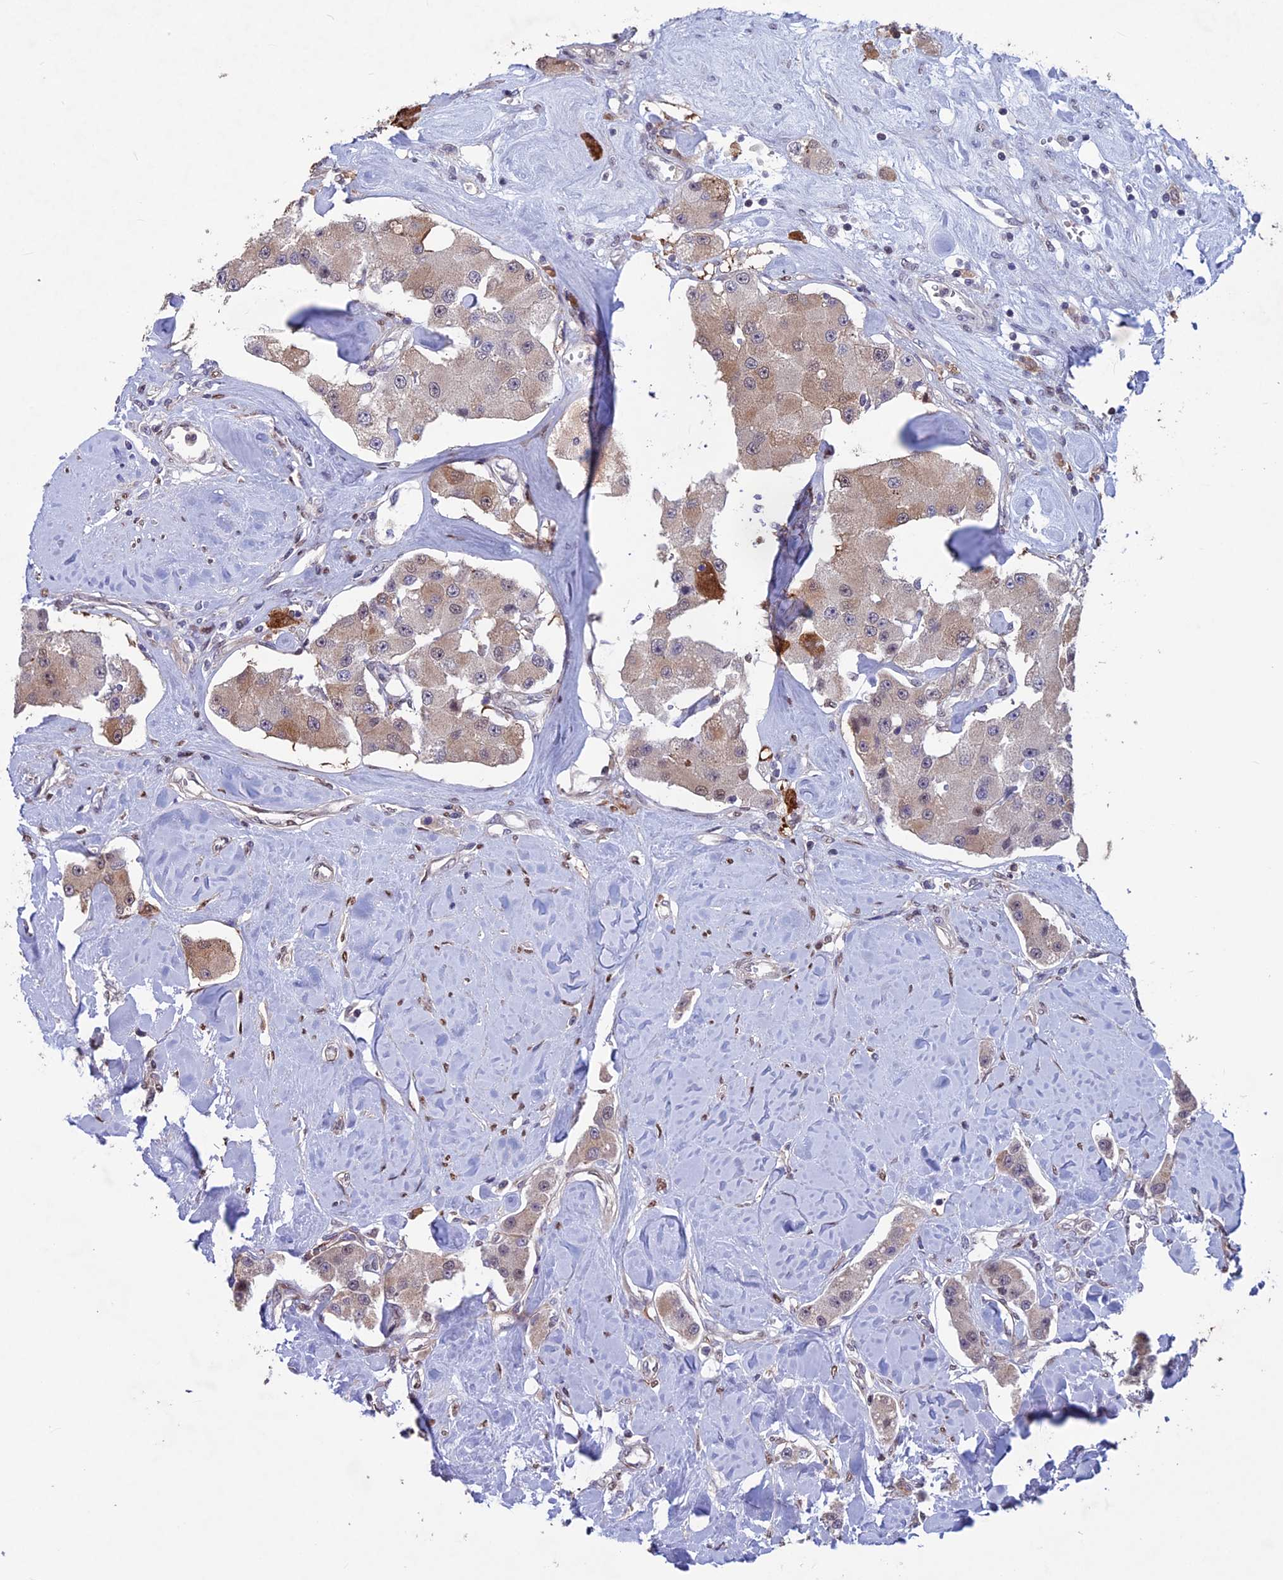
{"staining": {"intensity": "weak", "quantity": "<25%", "location": "cytoplasmic/membranous"}, "tissue": "carcinoid", "cell_type": "Tumor cells", "image_type": "cancer", "snomed": [{"axis": "morphology", "description": "Carcinoid, malignant, NOS"}, {"axis": "topography", "description": "Pancreas"}], "caption": "Carcinoid (malignant) stained for a protein using immunohistochemistry (IHC) exhibits no positivity tumor cells.", "gene": "MAST2", "patient": {"sex": "male", "age": 41}}